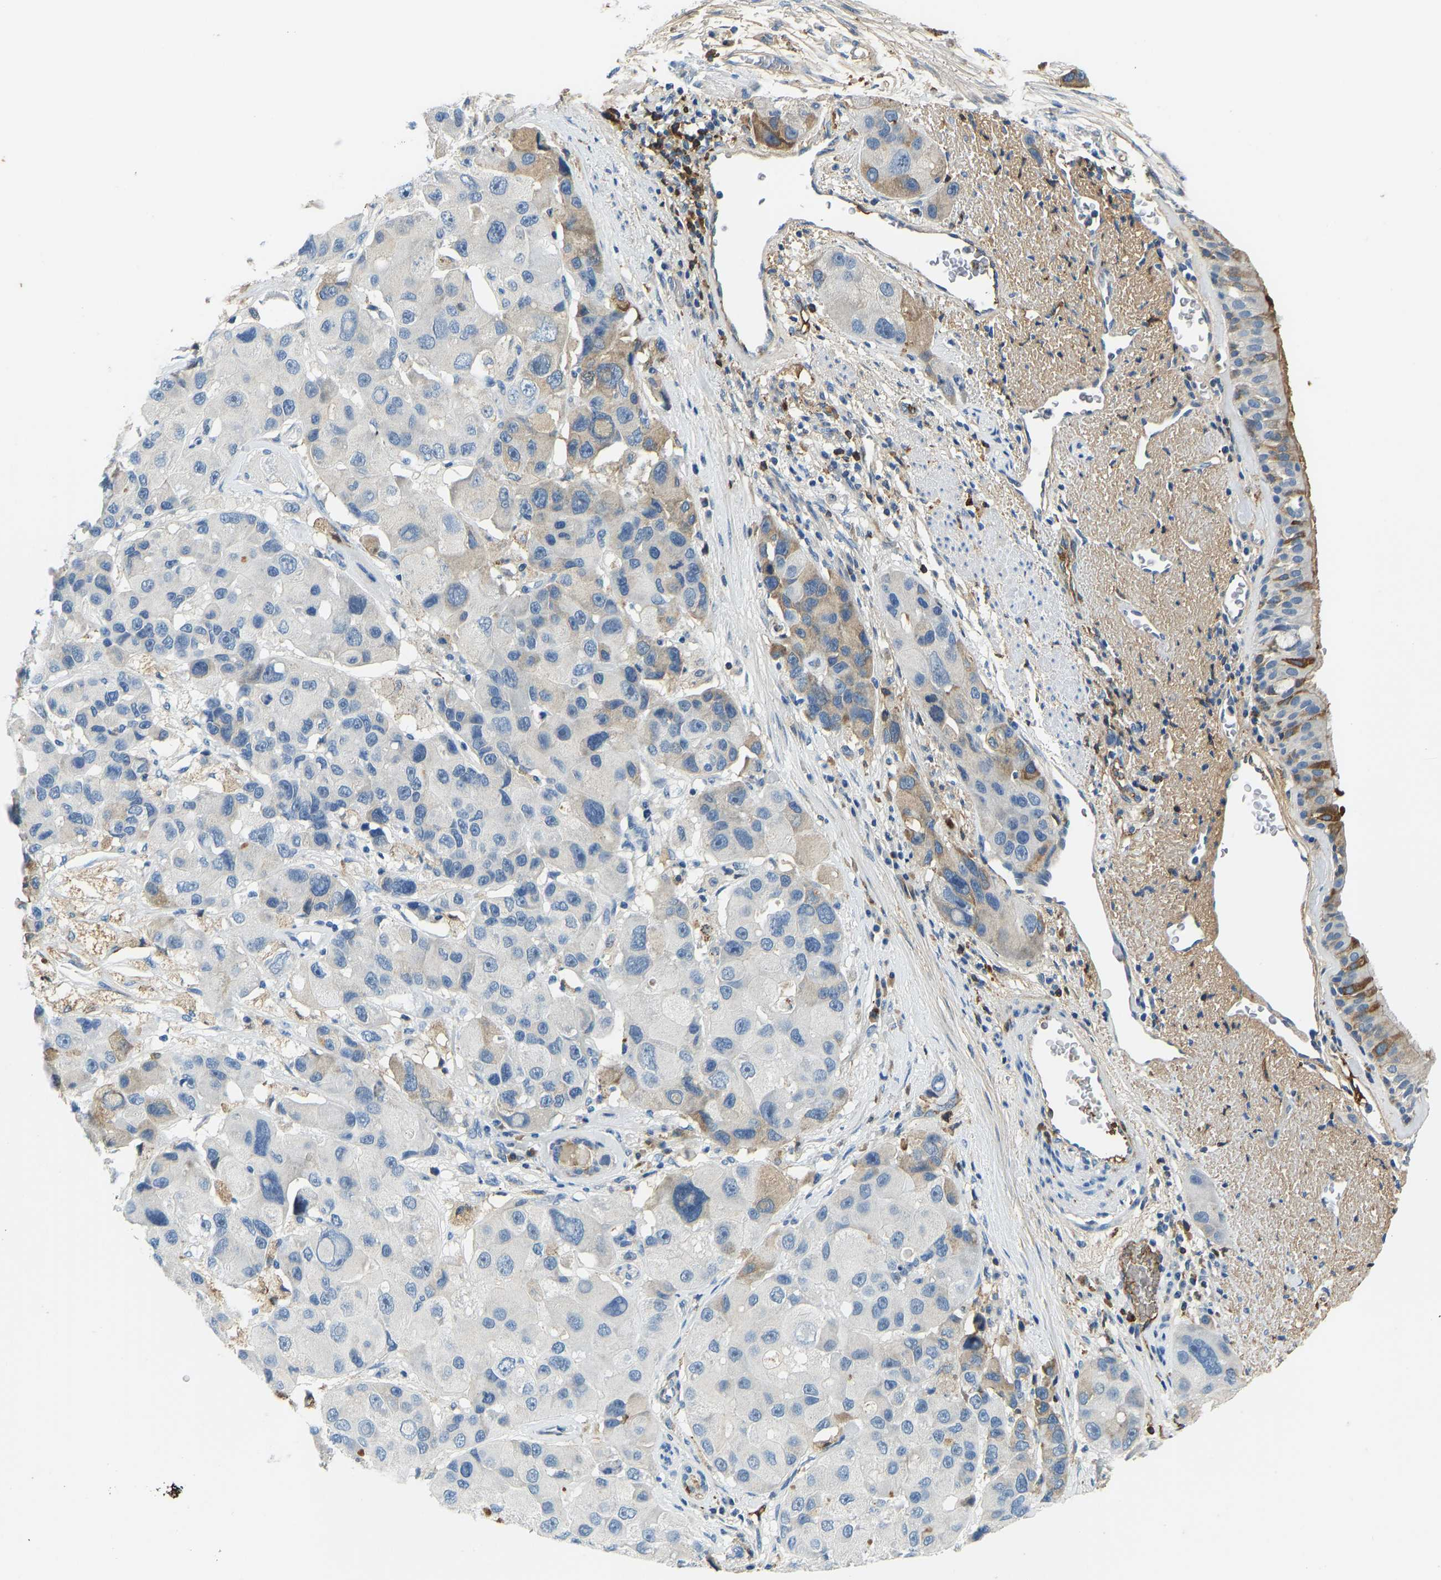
{"staining": {"intensity": "weak", "quantity": "25%-75%", "location": "cytoplasmic/membranous"}, "tissue": "bronchus", "cell_type": "Respiratory epithelial cells", "image_type": "normal", "snomed": [{"axis": "morphology", "description": "Normal tissue, NOS"}, {"axis": "morphology", "description": "Adenocarcinoma, NOS"}, {"axis": "morphology", "description": "Adenocarcinoma, metastatic, NOS"}, {"axis": "topography", "description": "Lymph node"}, {"axis": "topography", "description": "Bronchus"}, {"axis": "topography", "description": "Lung"}], "caption": "This is a micrograph of IHC staining of normal bronchus, which shows weak staining in the cytoplasmic/membranous of respiratory epithelial cells.", "gene": "THBS4", "patient": {"sex": "female", "age": 54}}